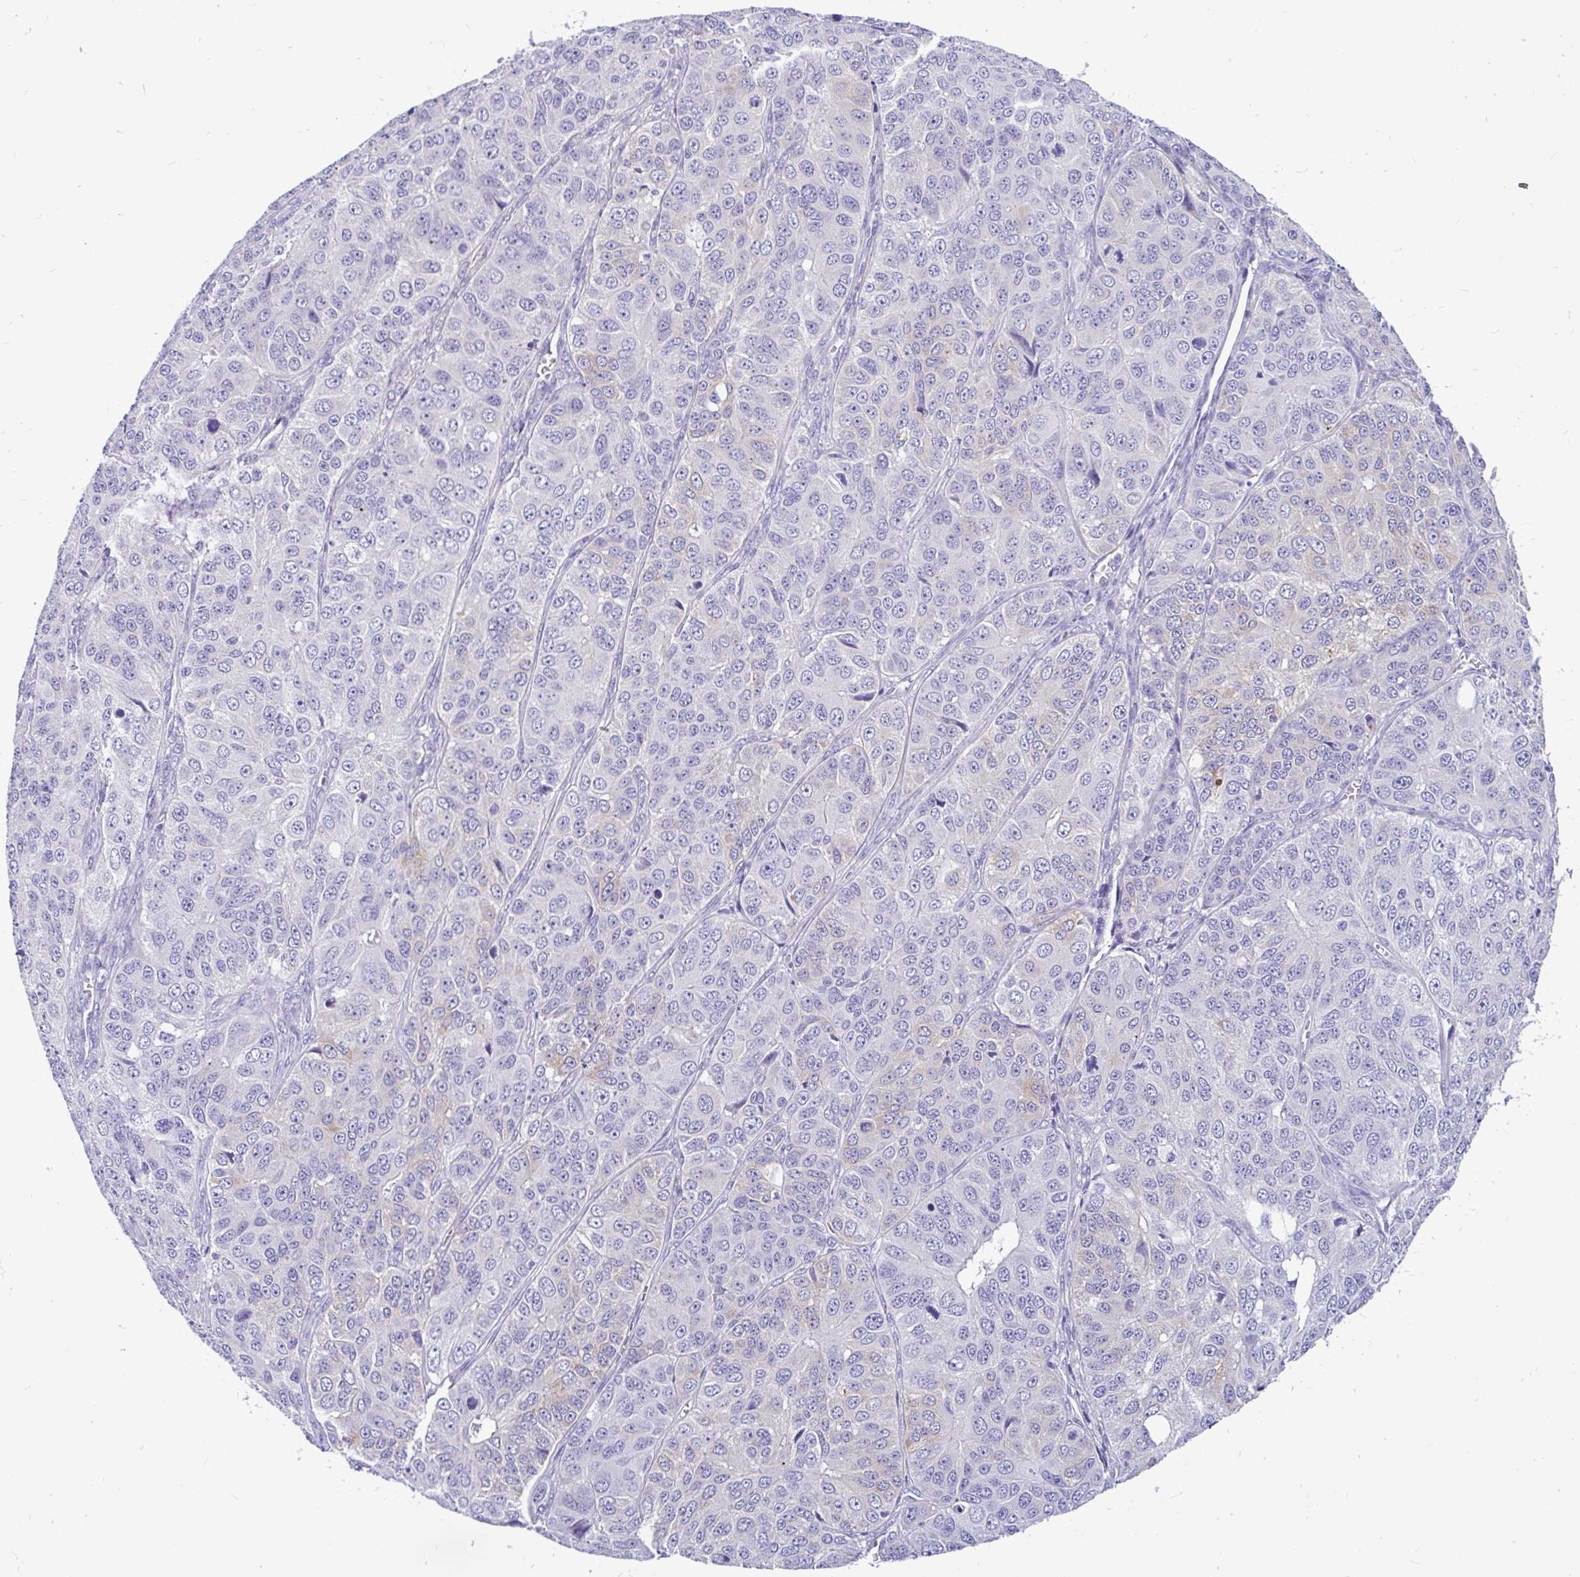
{"staining": {"intensity": "weak", "quantity": "<25%", "location": "cytoplasmic/membranous"}, "tissue": "ovarian cancer", "cell_type": "Tumor cells", "image_type": "cancer", "snomed": [{"axis": "morphology", "description": "Carcinoma, endometroid"}, {"axis": "topography", "description": "Ovary"}], "caption": "A high-resolution histopathology image shows immunohistochemistry (IHC) staining of ovarian cancer, which shows no significant positivity in tumor cells.", "gene": "KIAA2013", "patient": {"sex": "female", "age": 51}}